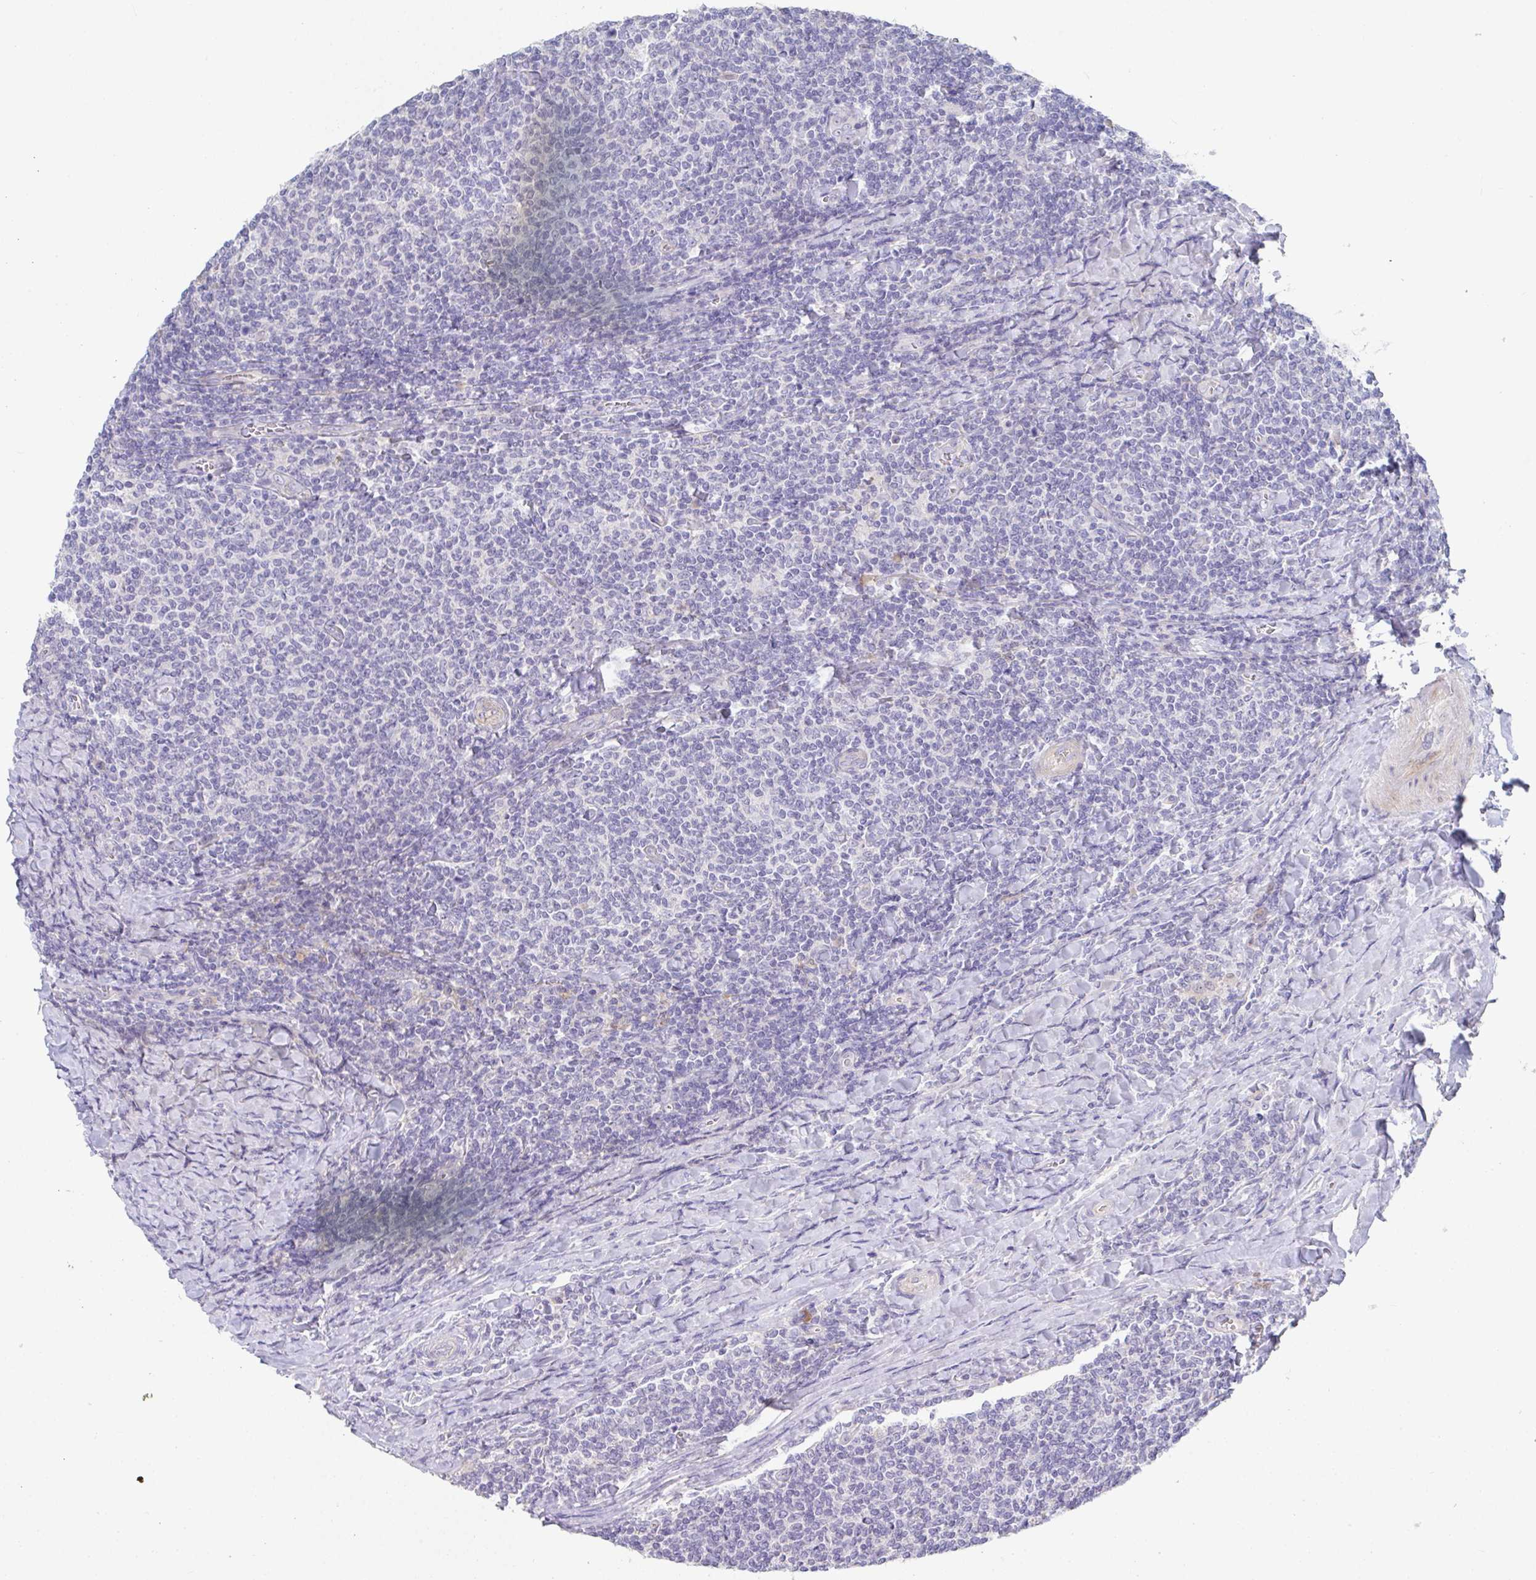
{"staining": {"intensity": "negative", "quantity": "none", "location": "none"}, "tissue": "lymphoma", "cell_type": "Tumor cells", "image_type": "cancer", "snomed": [{"axis": "morphology", "description": "Malignant lymphoma, non-Hodgkin's type, Low grade"}, {"axis": "topography", "description": "Lymph node"}], "caption": "Immunohistochemistry (IHC) of human malignant lymphoma, non-Hodgkin's type (low-grade) demonstrates no positivity in tumor cells.", "gene": "ANO5", "patient": {"sex": "male", "age": 52}}